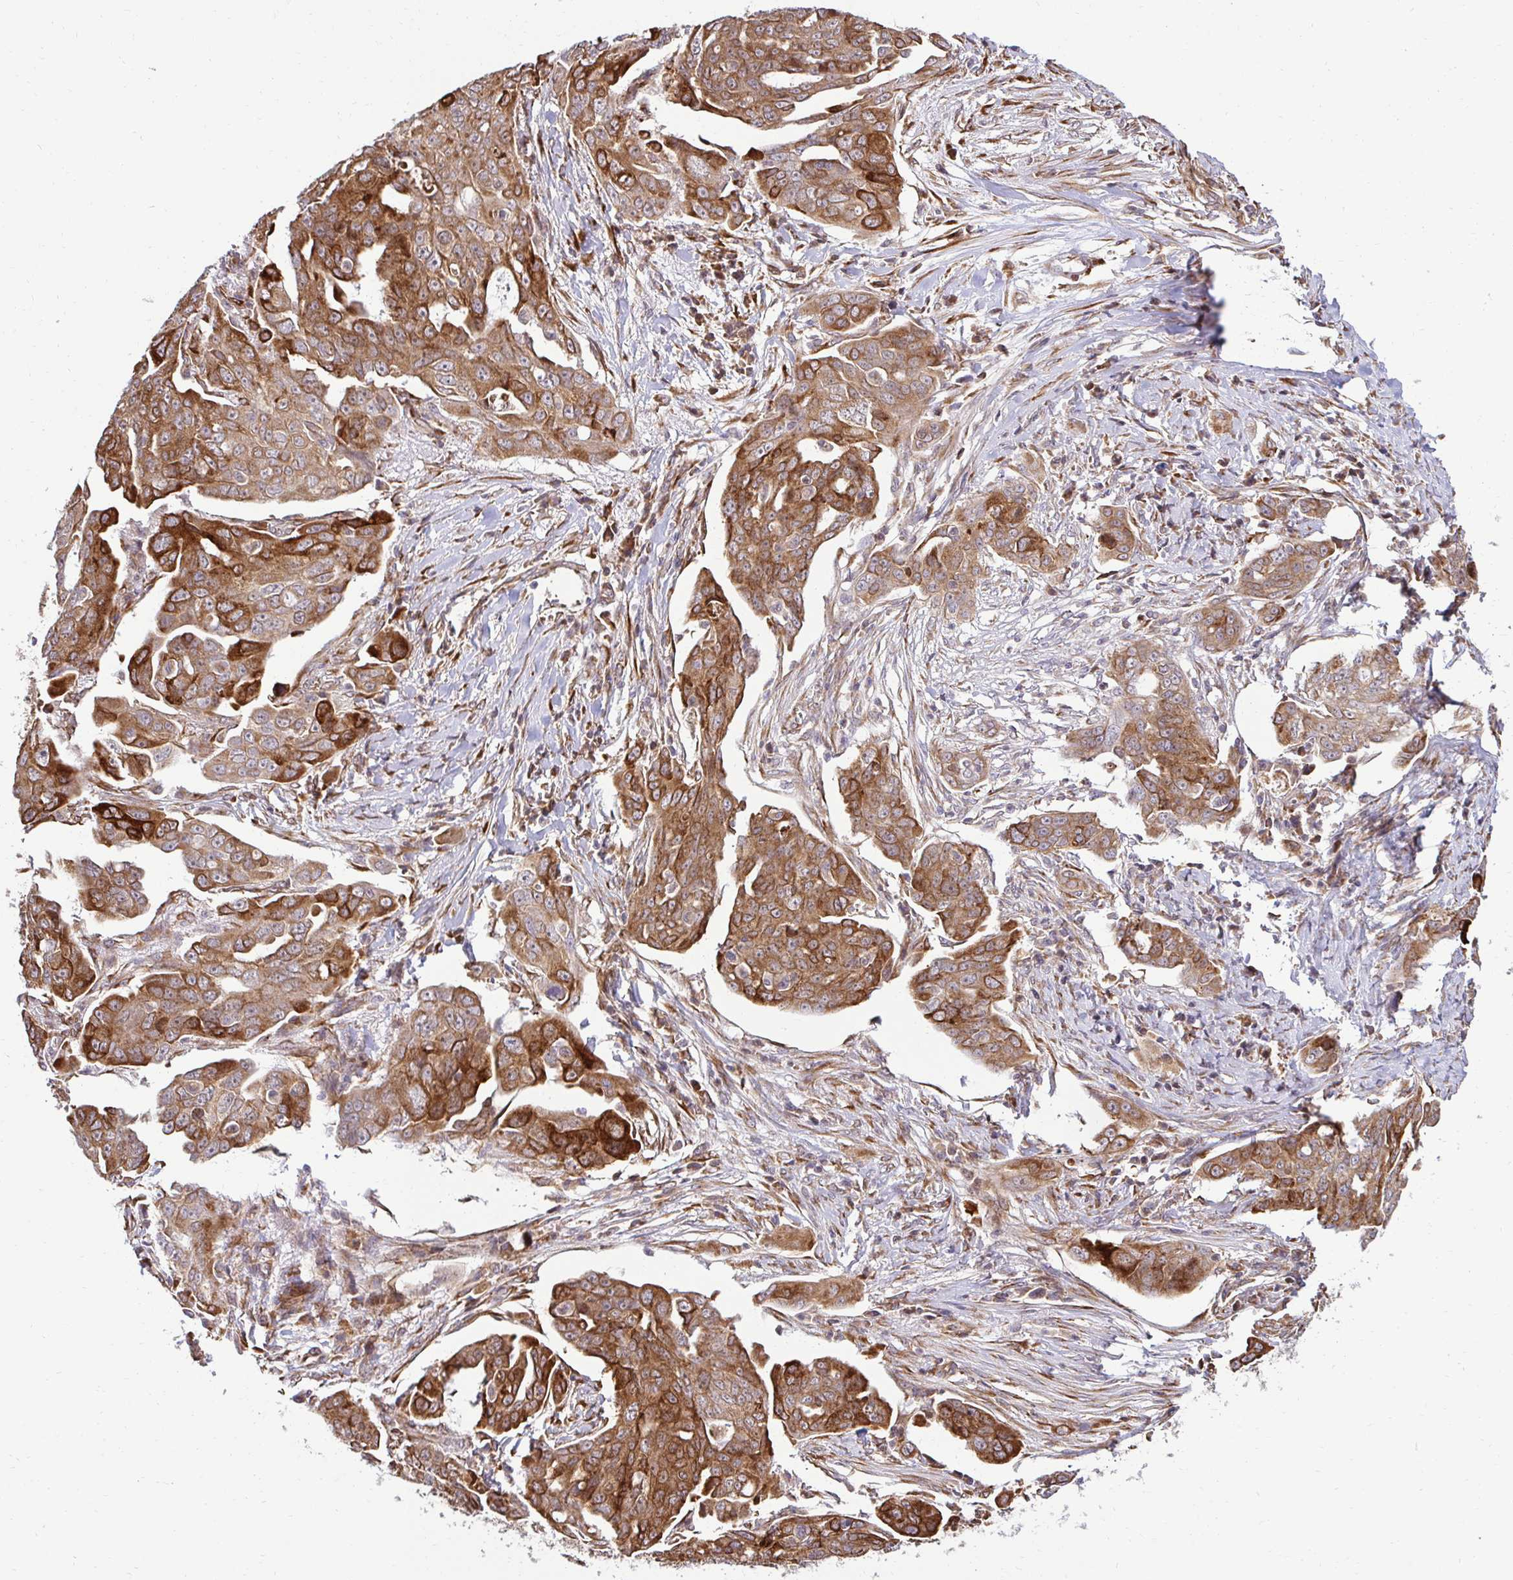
{"staining": {"intensity": "strong", "quantity": ">75%", "location": "cytoplasmic/membranous"}, "tissue": "ovarian cancer", "cell_type": "Tumor cells", "image_type": "cancer", "snomed": [{"axis": "morphology", "description": "Carcinoma, endometroid"}, {"axis": "topography", "description": "Ovary"}], "caption": "Ovarian endometroid carcinoma tissue shows strong cytoplasmic/membranous positivity in about >75% of tumor cells", "gene": "HPS1", "patient": {"sex": "female", "age": 70}}